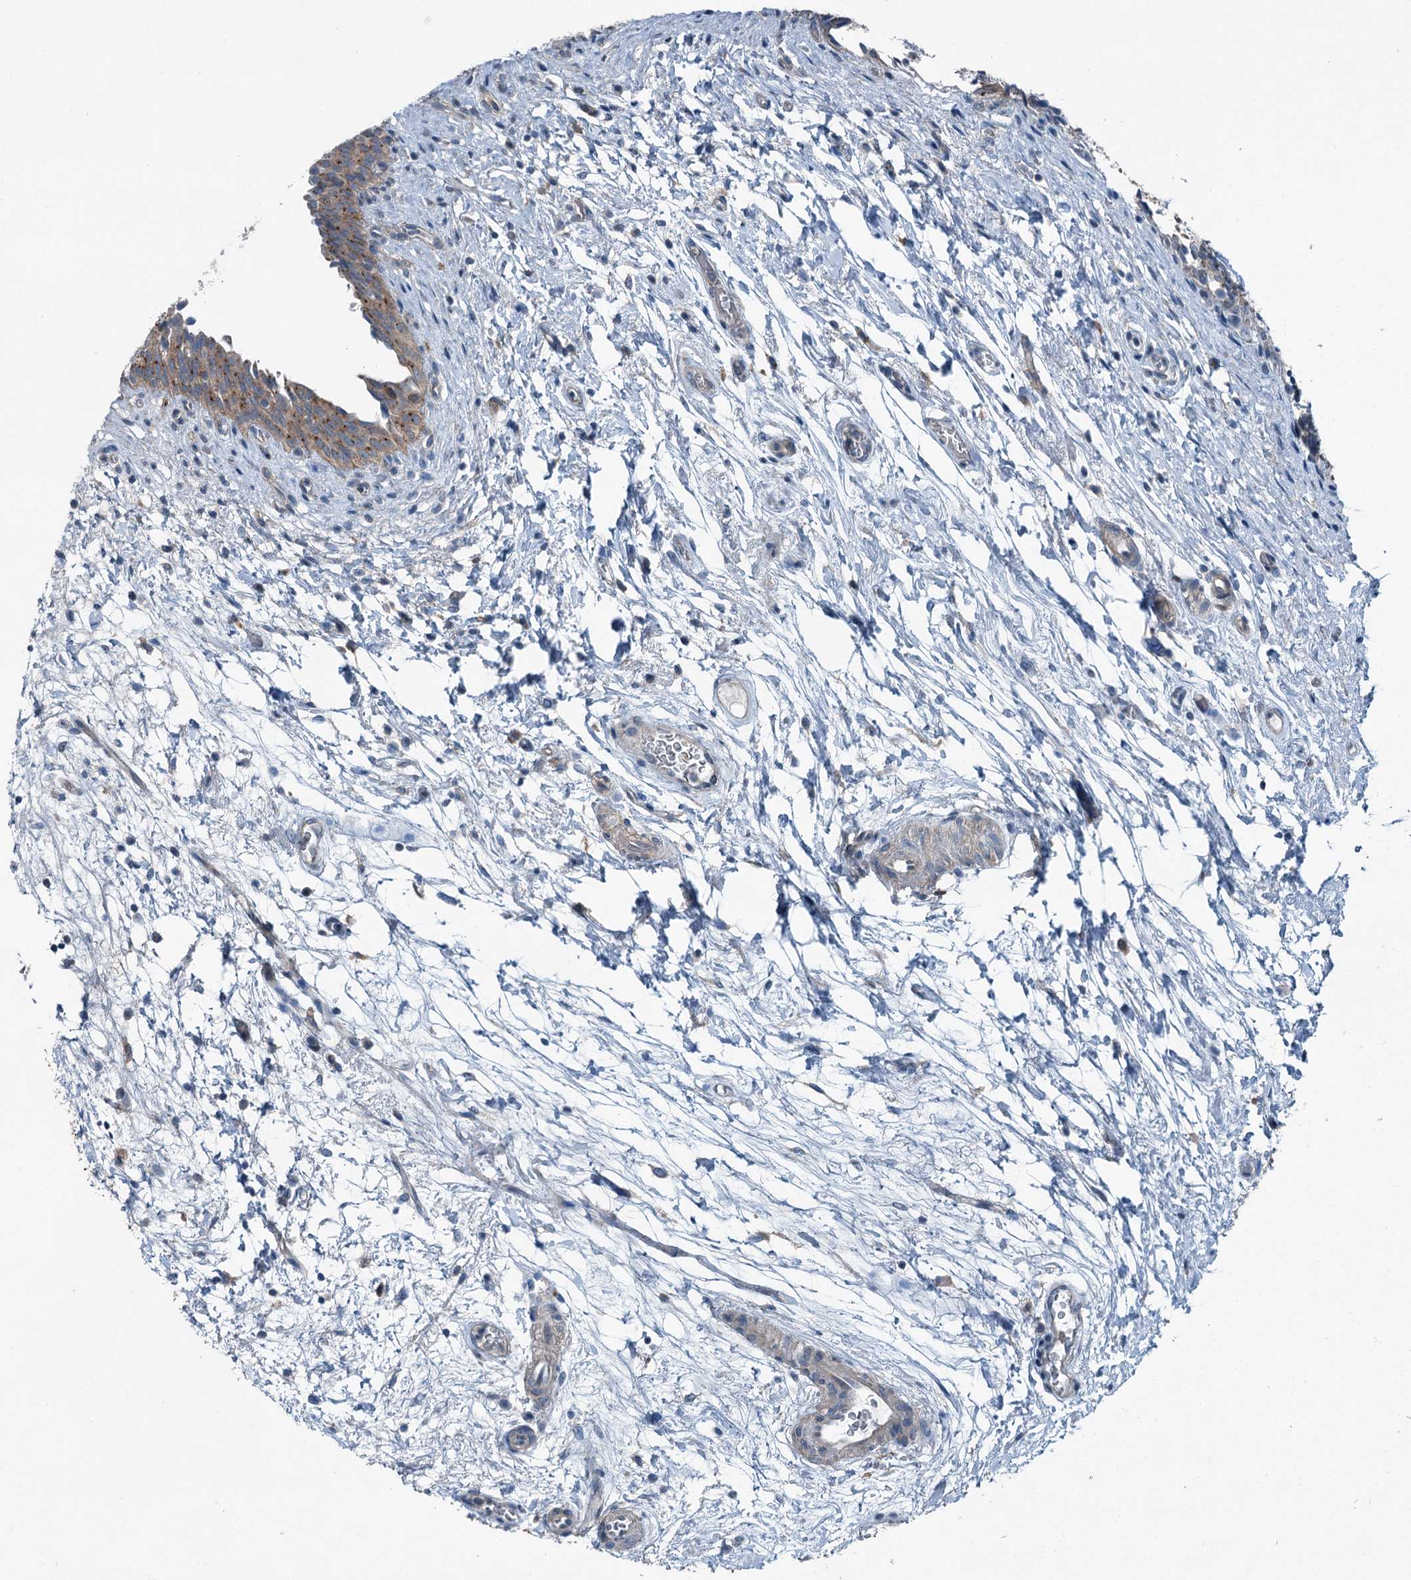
{"staining": {"intensity": "moderate", "quantity": "<25%", "location": "cytoplasmic/membranous"}, "tissue": "urinary bladder", "cell_type": "Urothelial cells", "image_type": "normal", "snomed": [{"axis": "morphology", "description": "Normal tissue, NOS"}, {"axis": "topography", "description": "Urinary bladder"}], "caption": "Immunohistochemistry (IHC) micrograph of unremarkable human urinary bladder stained for a protein (brown), which displays low levels of moderate cytoplasmic/membranous expression in approximately <25% of urothelial cells.", "gene": "AXL", "patient": {"sex": "male", "age": 83}}